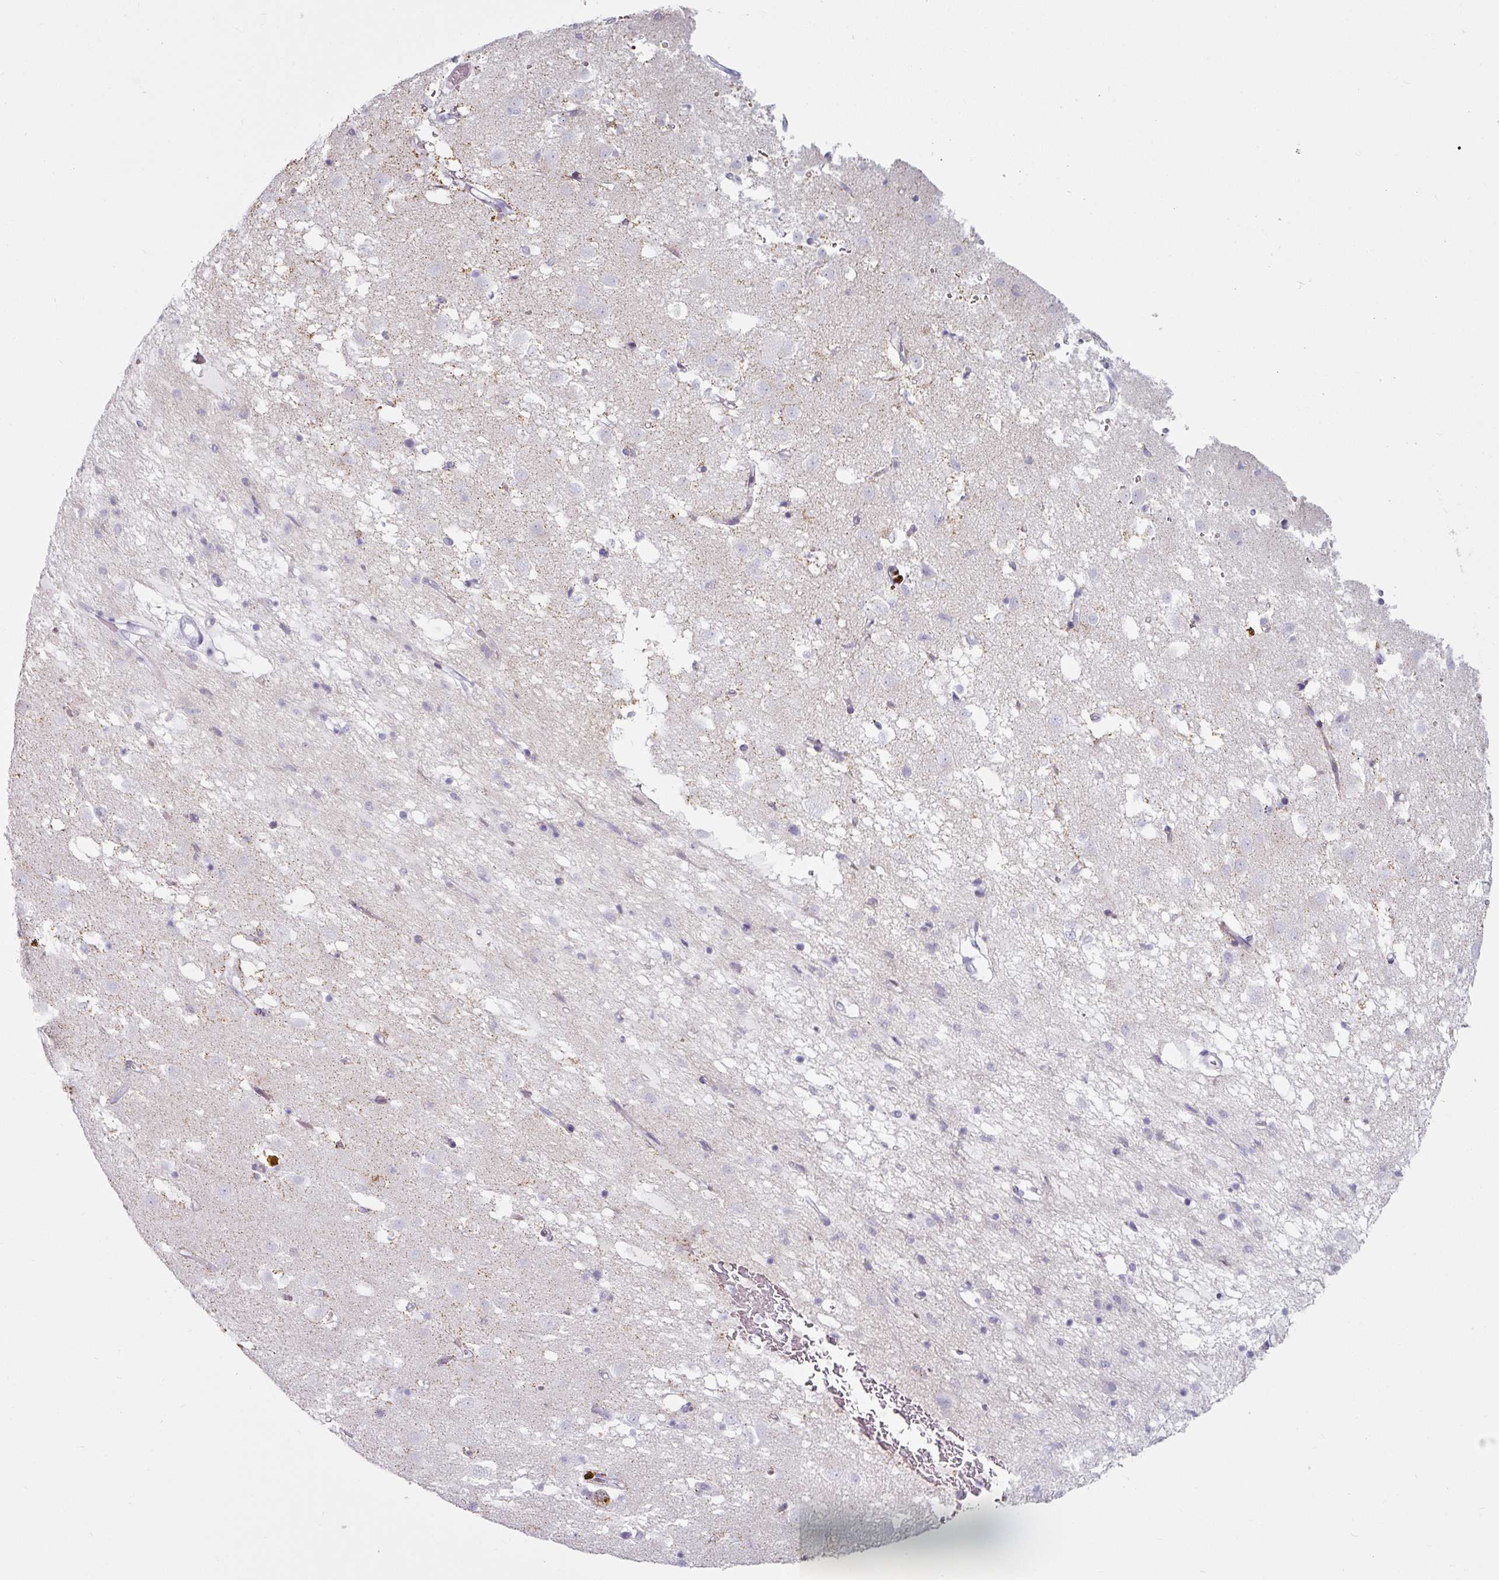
{"staining": {"intensity": "negative", "quantity": "none", "location": "none"}, "tissue": "caudate", "cell_type": "Glial cells", "image_type": "normal", "snomed": [{"axis": "morphology", "description": "Normal tissue, NOS"}, {"axis": "topography", "description": "Lateral ventricle wall"}], "caption": "Immunohistochemical staining of unremarkable caudate exhibits no significant expression in glial cells.", "gene": "CLCA1", "patient": {"sex": "male", "age": 58}}